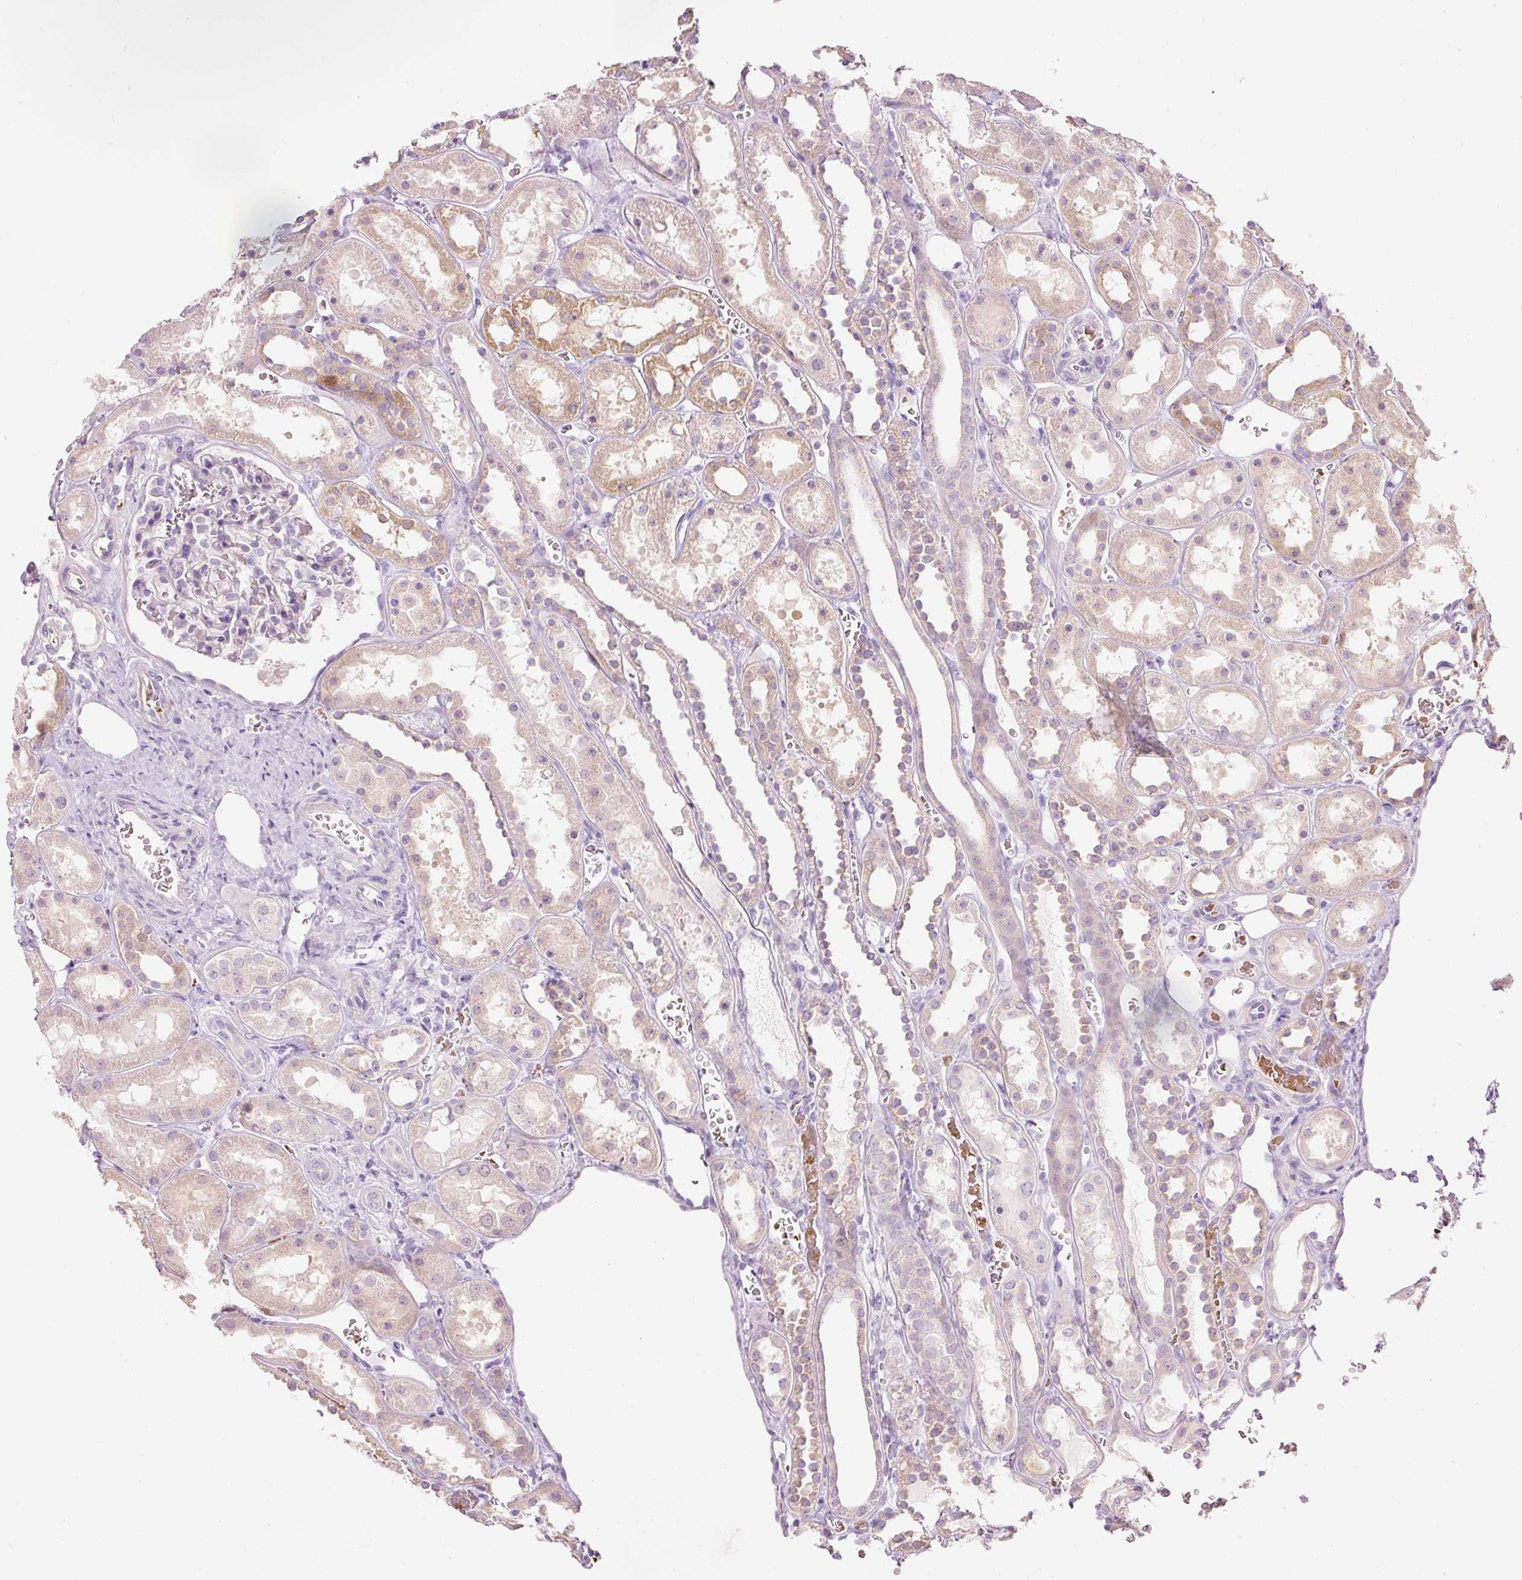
{"staining": {"intensity": "negative", "quantity": "none", "location": "none"}, "tissue": "kidney", "cell_type": "Cells in glomeruli", "image_type": "normal", "snomed": [{"axis": "morphology", "description": "Normal tissue, NOS"}, {"axis": "topography", "description": "Kidney"}], "caption": "Immunohistochemical staining of unremarkable human kidney reveals no significant expression in cells in glomeruli.", "gene": "DHRS11", "patient": {"sex": "female", "age": 41}}